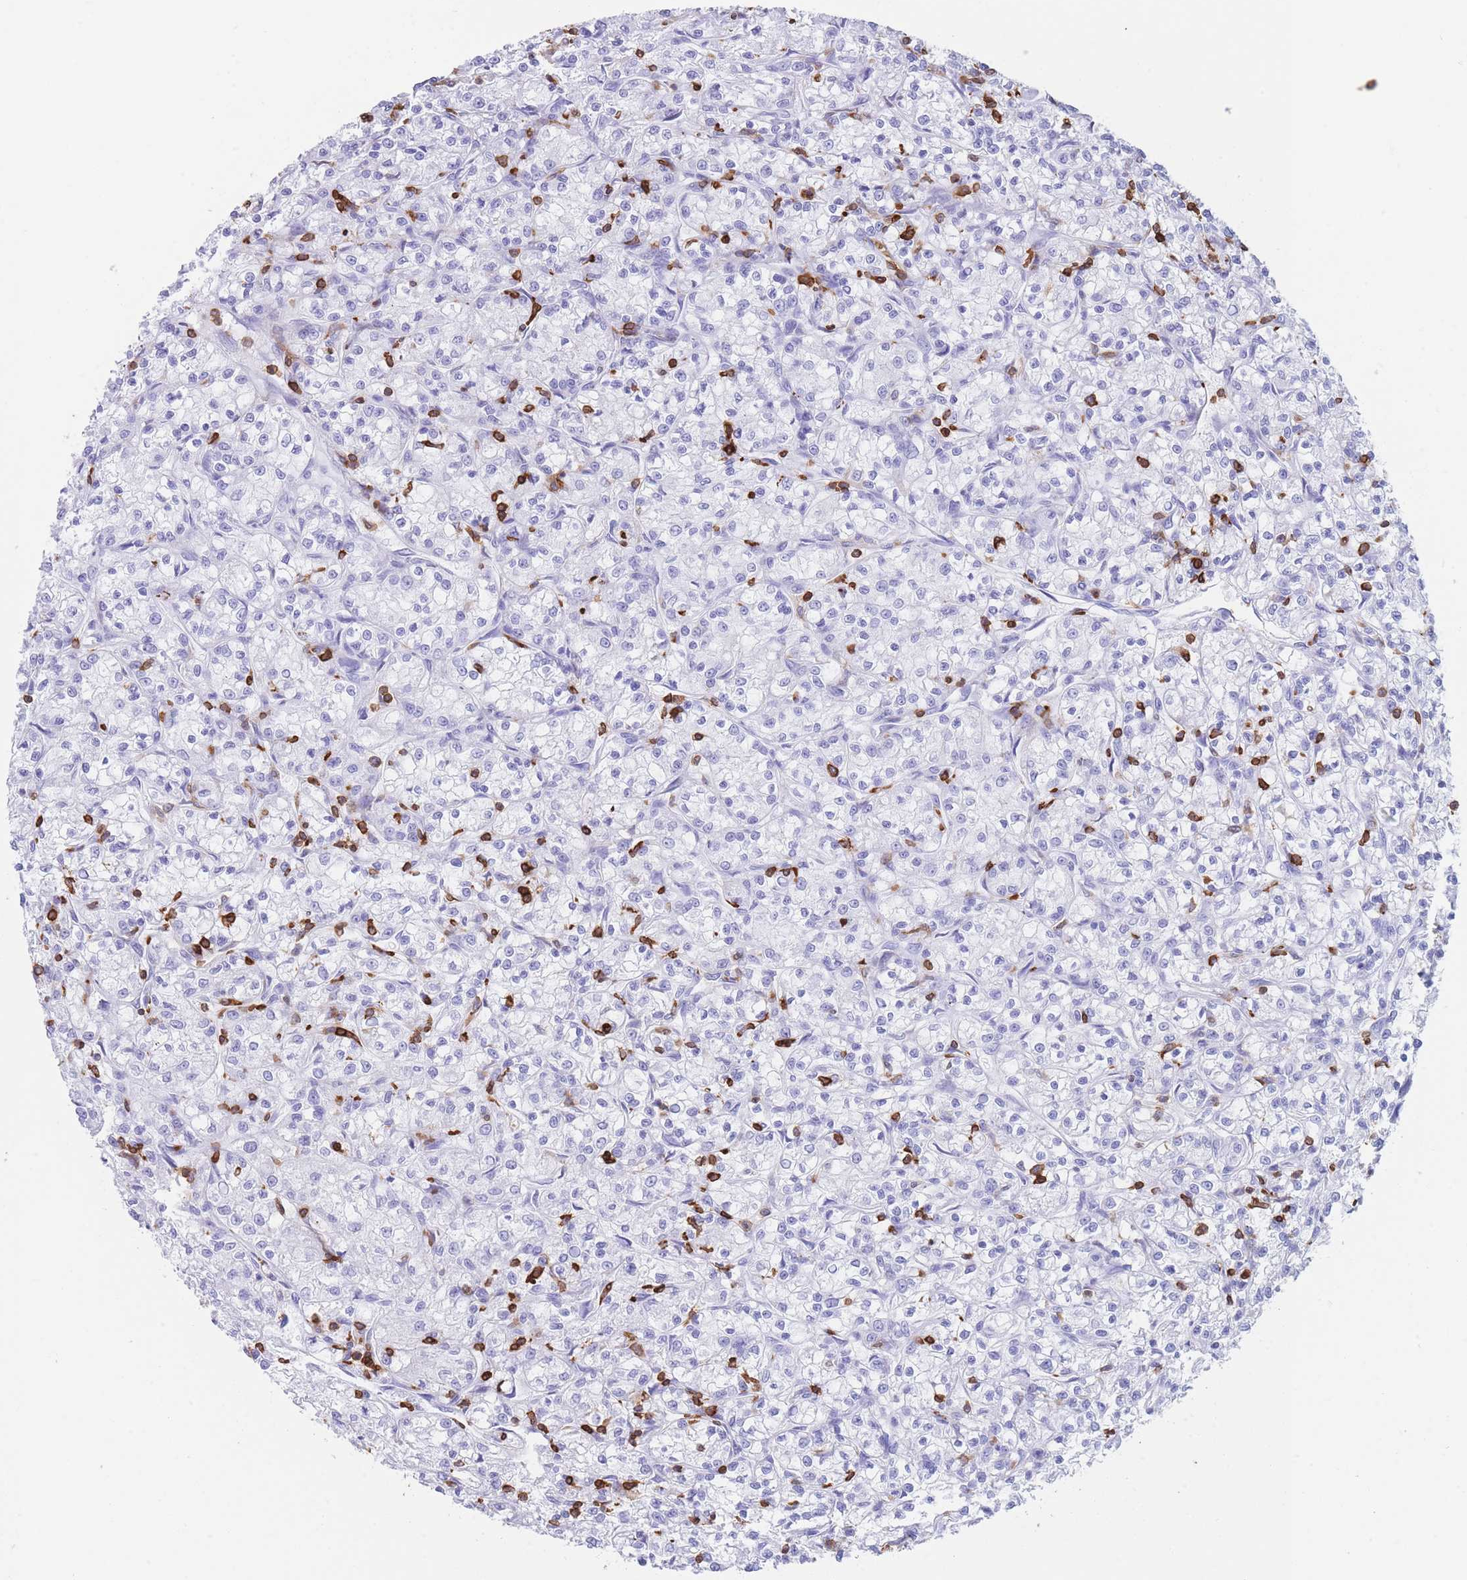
{"staining": {"intensity": "negative", "quantity": "none", "location": "none"}, "tissue": "renal cancer", "cell_type": "Tumor cells", "image_type": "cancer", "snomed": [{"axis": "morphology", "description": "Adenocarcinoma, NOS"}, {"axis": "topography", "description": "Kidney"}], "caption": "Tumor cells are negative for brown protein staining in renal cancer.", "gene": "CORO1A", "patient": {"sex": "female", "age": 59}}